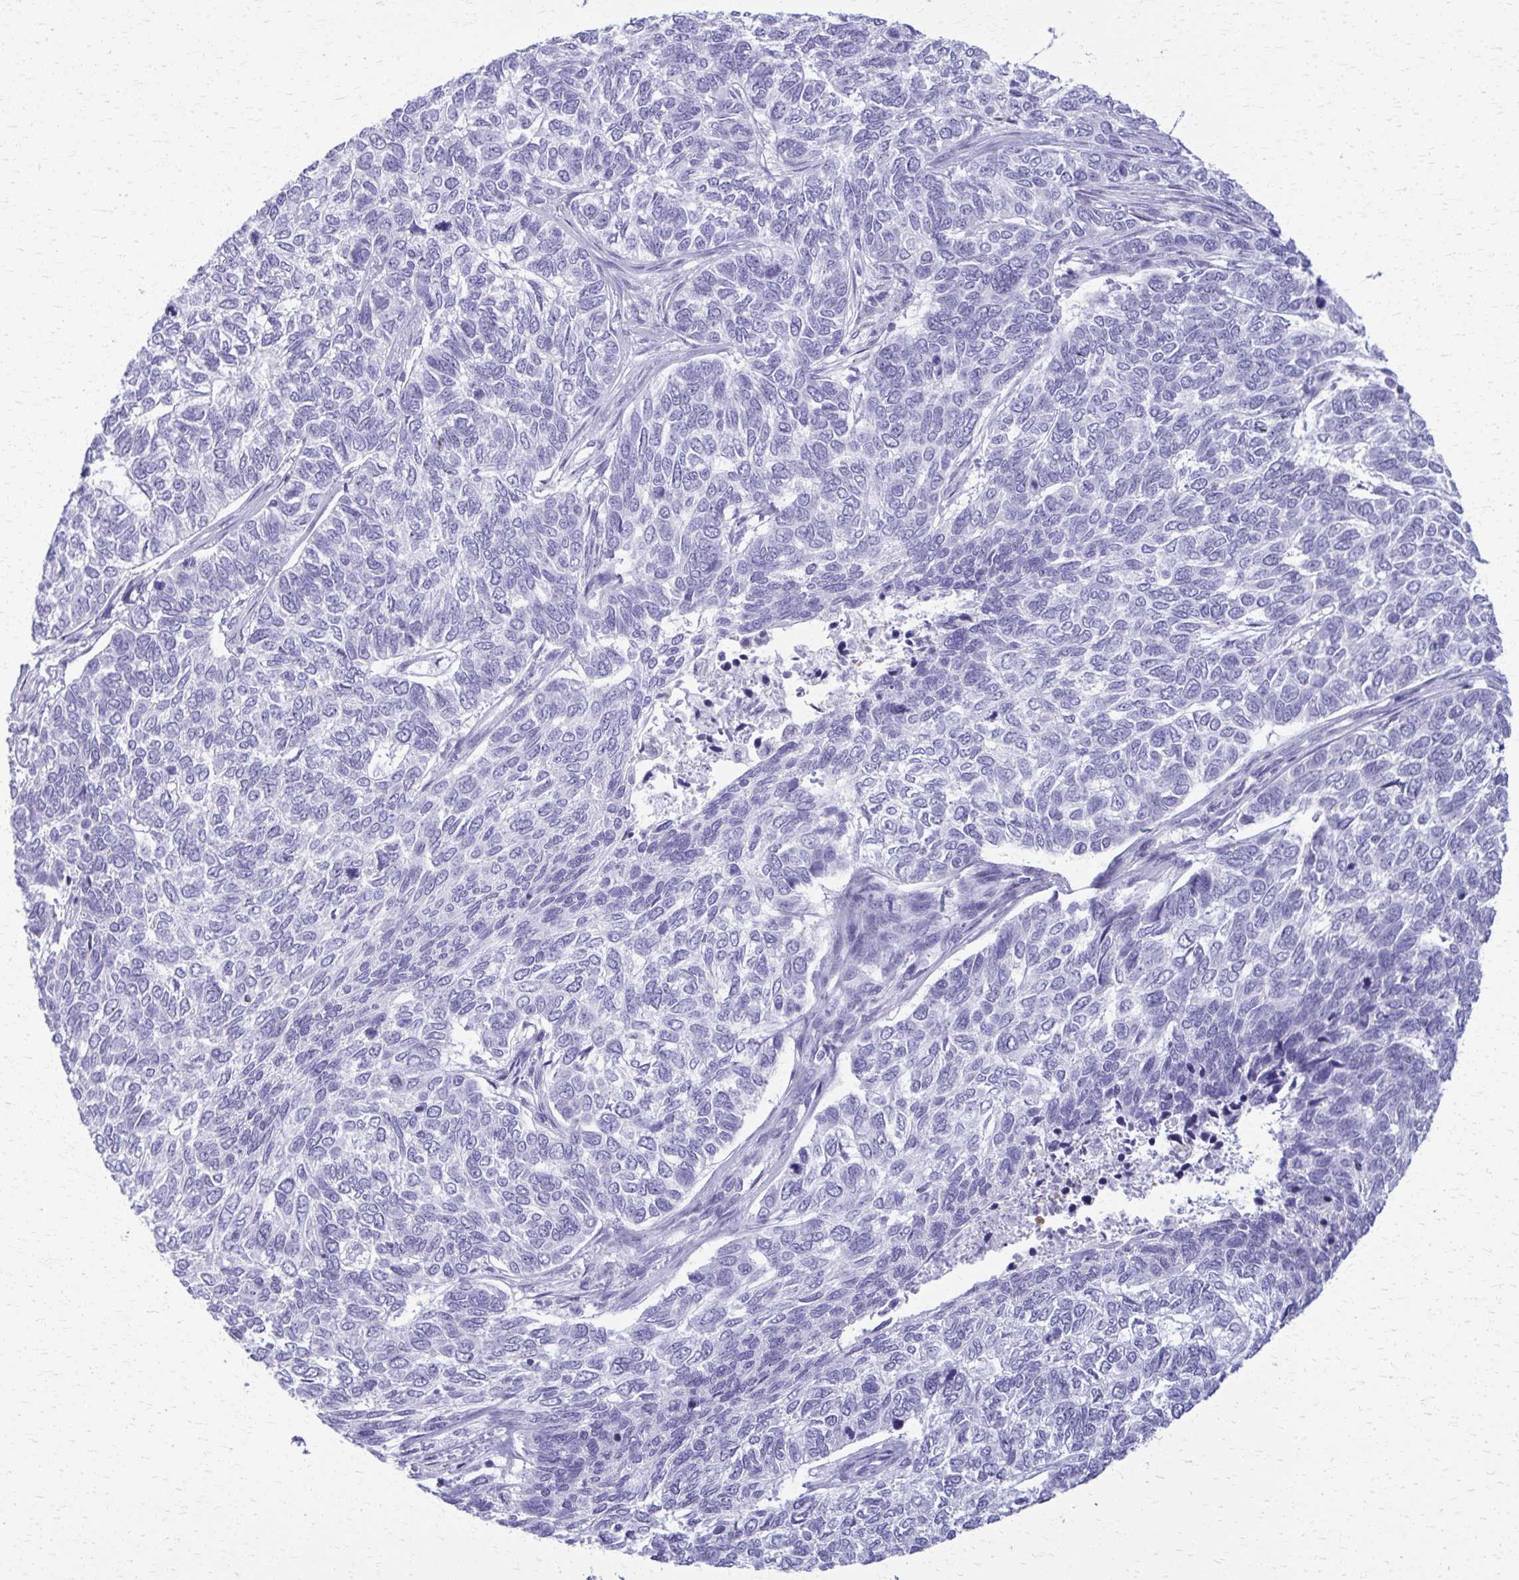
{"staining": {"intensity": "negative", "quantity": "none", "location": "none"}, "tissue": "skin cancer", "cell_type": "Tumor cells", "image_type": "cancer", "snomed": [{"axis": "morphology", "description": "Basal cell carcinoma"}, {"axis": "topography", "description": "Skin"}], "caption": "Tumor cells show no significant protein staining in skin basal cell carcinoma.", "gene": "ACSM2B", "patient": {"sex": "female", "age": 65}}